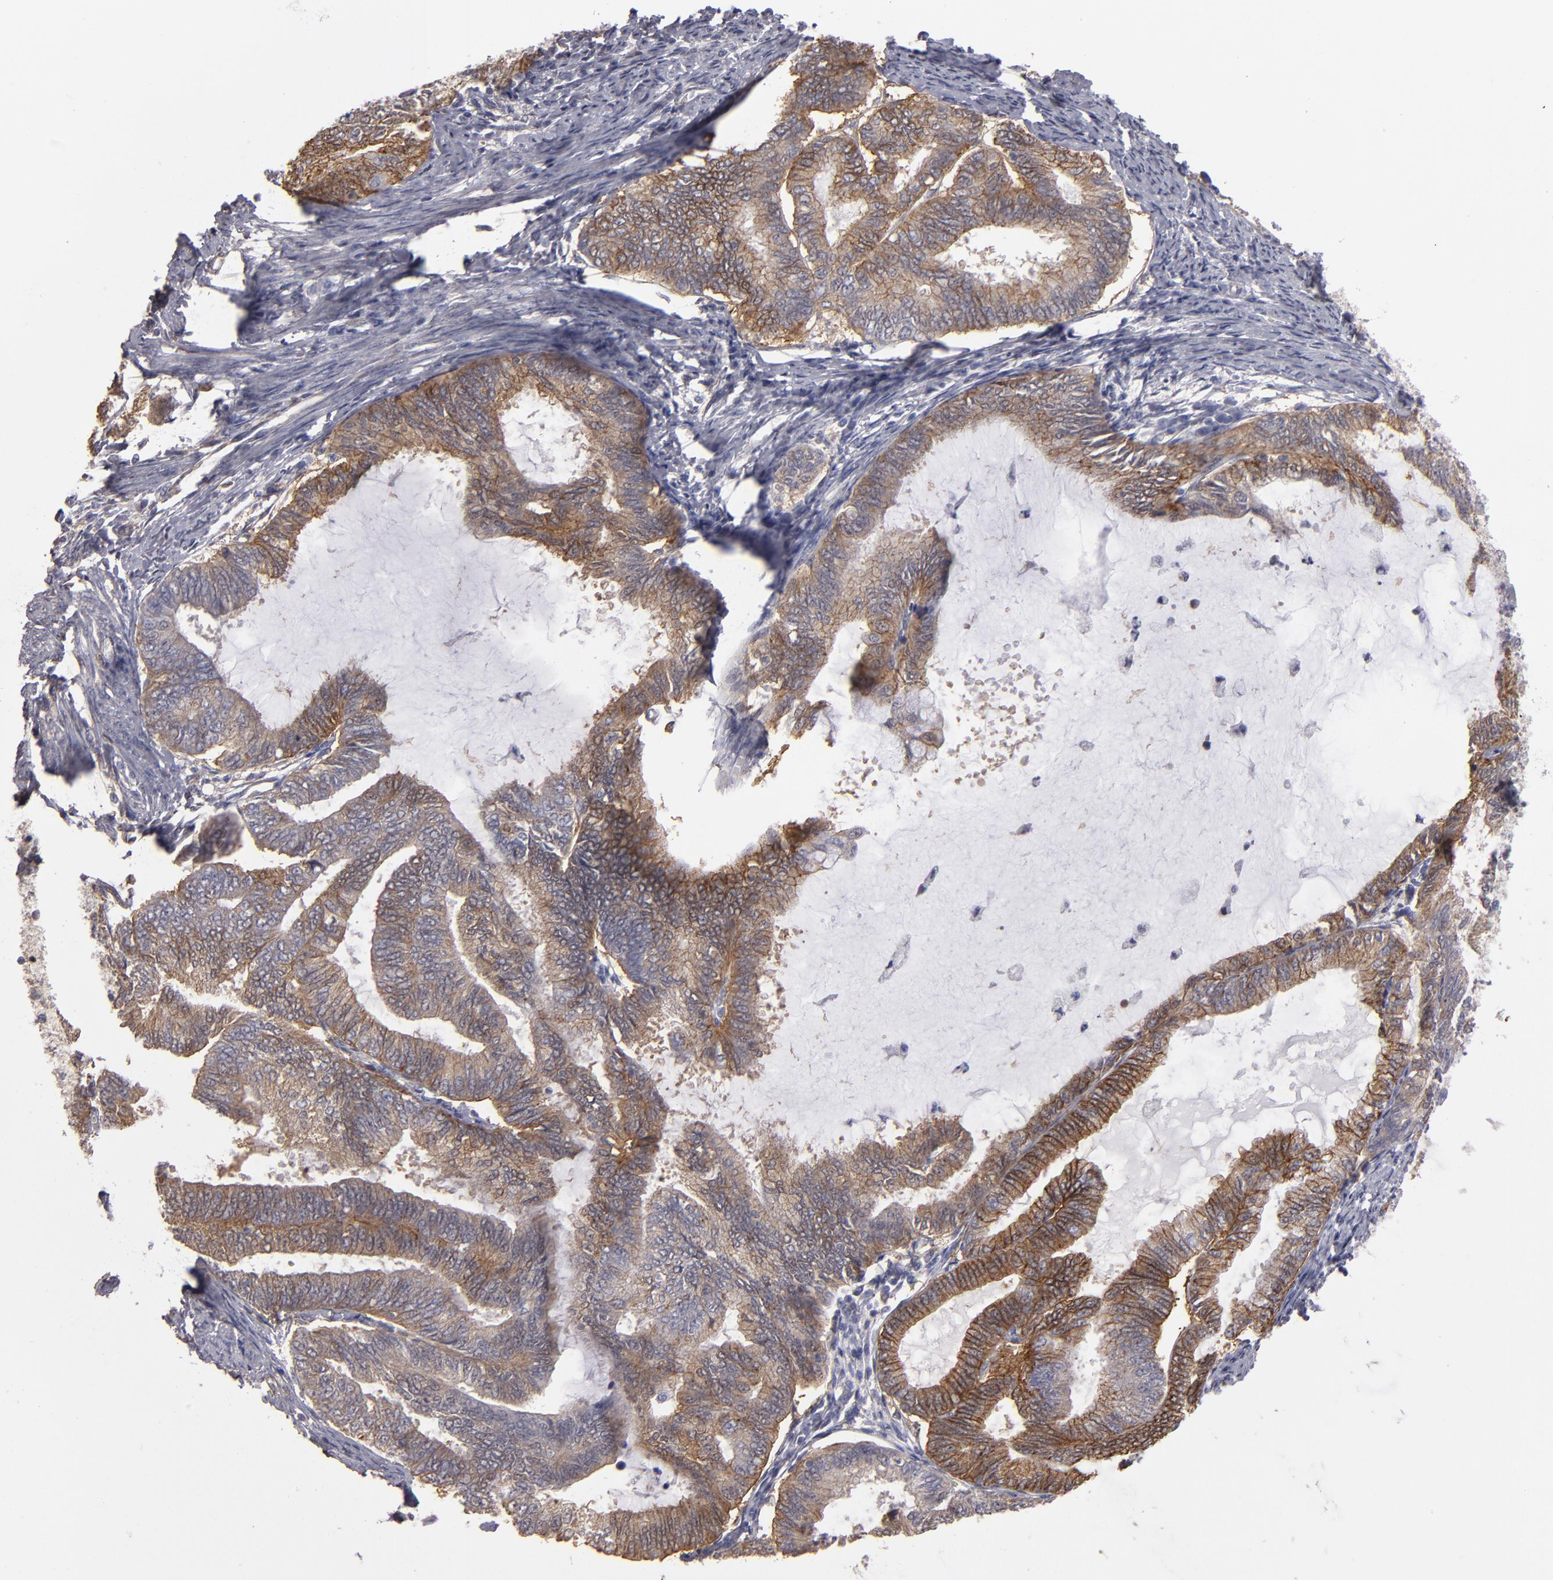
{"staining": {"intensity": "moderate", "quantity": ">75%", "location": "cytoplasmic/membranous"}, "tissue": "endometrial cancer", "cell_type": "Tumor cells", "image_type": "cancer", "snomed": [{"axis": "morphology", "description": "Adenocarcinoma, NOS"}, {"axis": "topography", "description": "Endometrium"}], "caption": "Immunohistochemistry staining of endometrial cancer (adenocarcinoma), which shows medium levels of moderate cytoplasmic/membranous positivity in about >75% of tumor cells indicating moderate cytoplasmic/membranous protein expression. The staining was performed using DAB (3,3'-diaminobenzidine) (brown) for protein detection and nuclei were counterstained in hematoxylin (blue).", "gene": "NDRG2", "patient": {"sex": "female", "age": 86}}